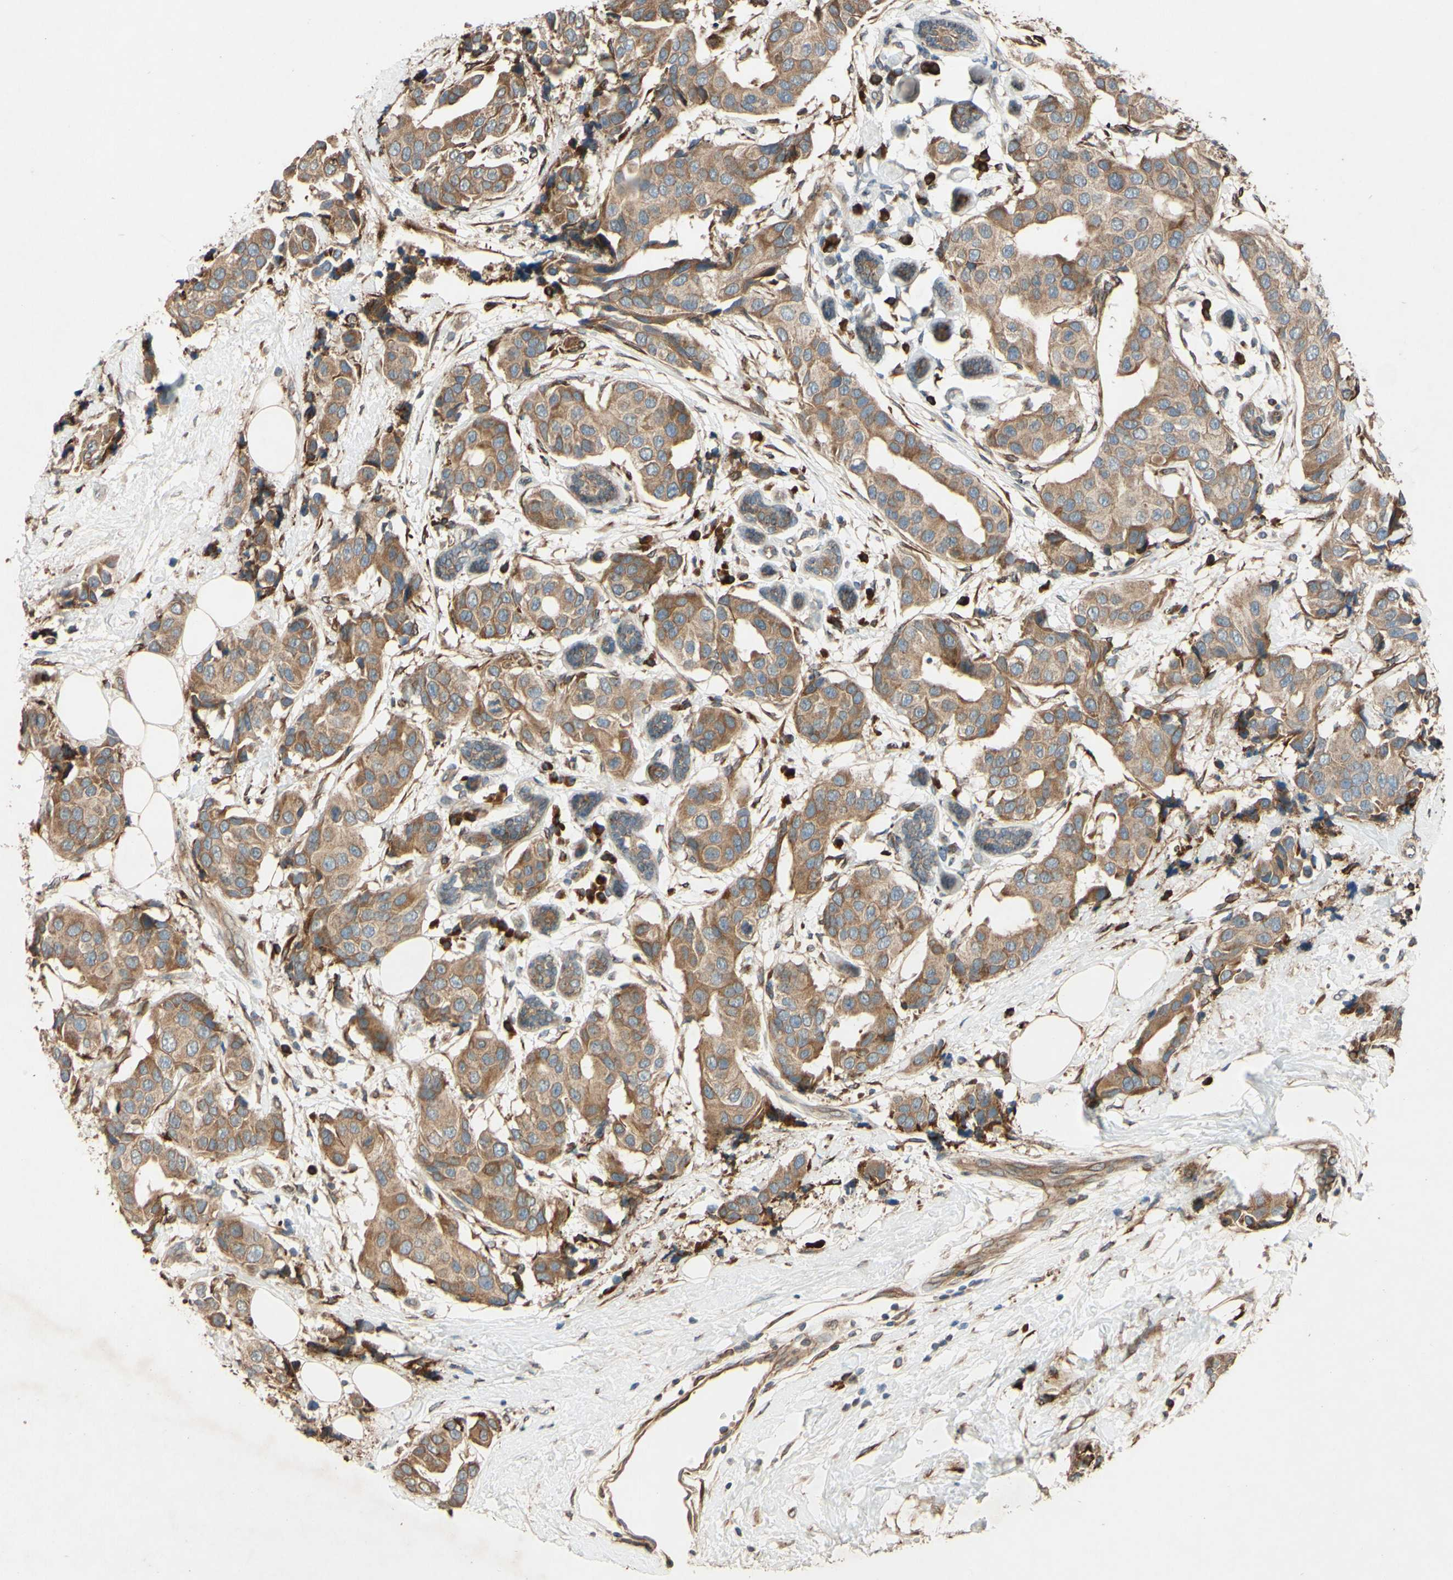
{"staining": {"intensity": "moderate", "quantity": ">75%", "location": "cytoplasmic/membranous,nuclear"}, "tissue": "breast cancer", "cell_type": "Tumor cells", "image_type": "cancer", "snomed": [{"axis": "morphology", "description": "Normal tissue, NOS"}, {"axis": "morphology", "description": "Duct carcinoma"}, {"axis": "topography", "description": "Breast"}], "caption": "Immunohistochemistry (IHC) (DAB (3,3'-diaminobenzidine)) staining of invasive ductal carcinoma (breast) displays moderate cytoplasmic/membranous and nuclear protein positivity in approximately >75% of tumor cells. The staining was performed using DAB (3,3'-diaminobenzidine) to visualize the protein expression in brown, while the nuclei were stained in blue with hematoxylin (Magnification: 20x).", "gene": "PTPRU", "patient": {"sex": "female", "age": 39}}